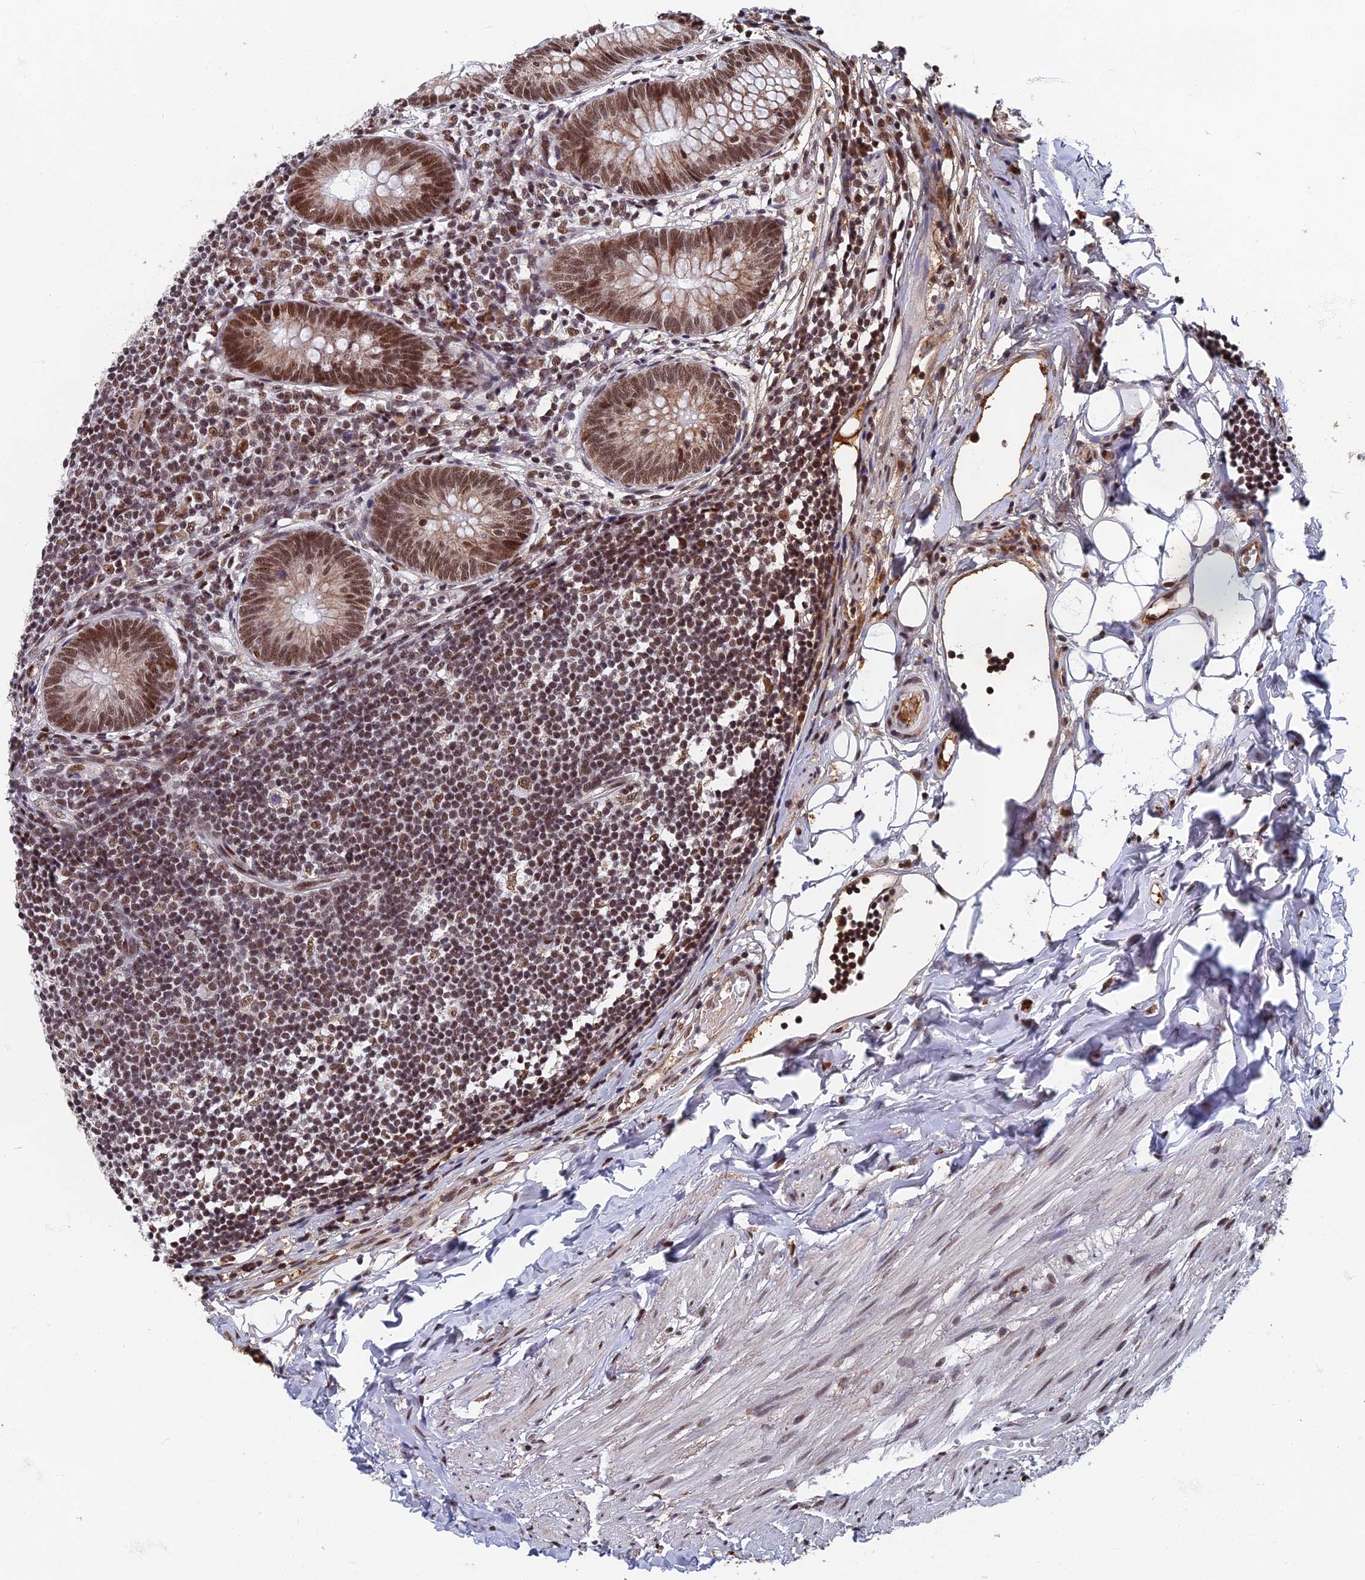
{"staining": {"intensity": "moderate", "quantity": ">75%", "location": "nuclear"}, "tissue": "appendix", "cell_type": "Glandular cells", "image_type": "normal", "snomed": [{"axis": "morphology", "description": "Normal tissue, NOS"}, {"axis": "topography", "description": "Appendix"}], "caption": "Human appendix stained with a brown dye demonstrates moderate nuclear positive expression in about >75% of glandular cells.", "gene": "TAF13", "patient": {"sex": "female", "age": 62}}